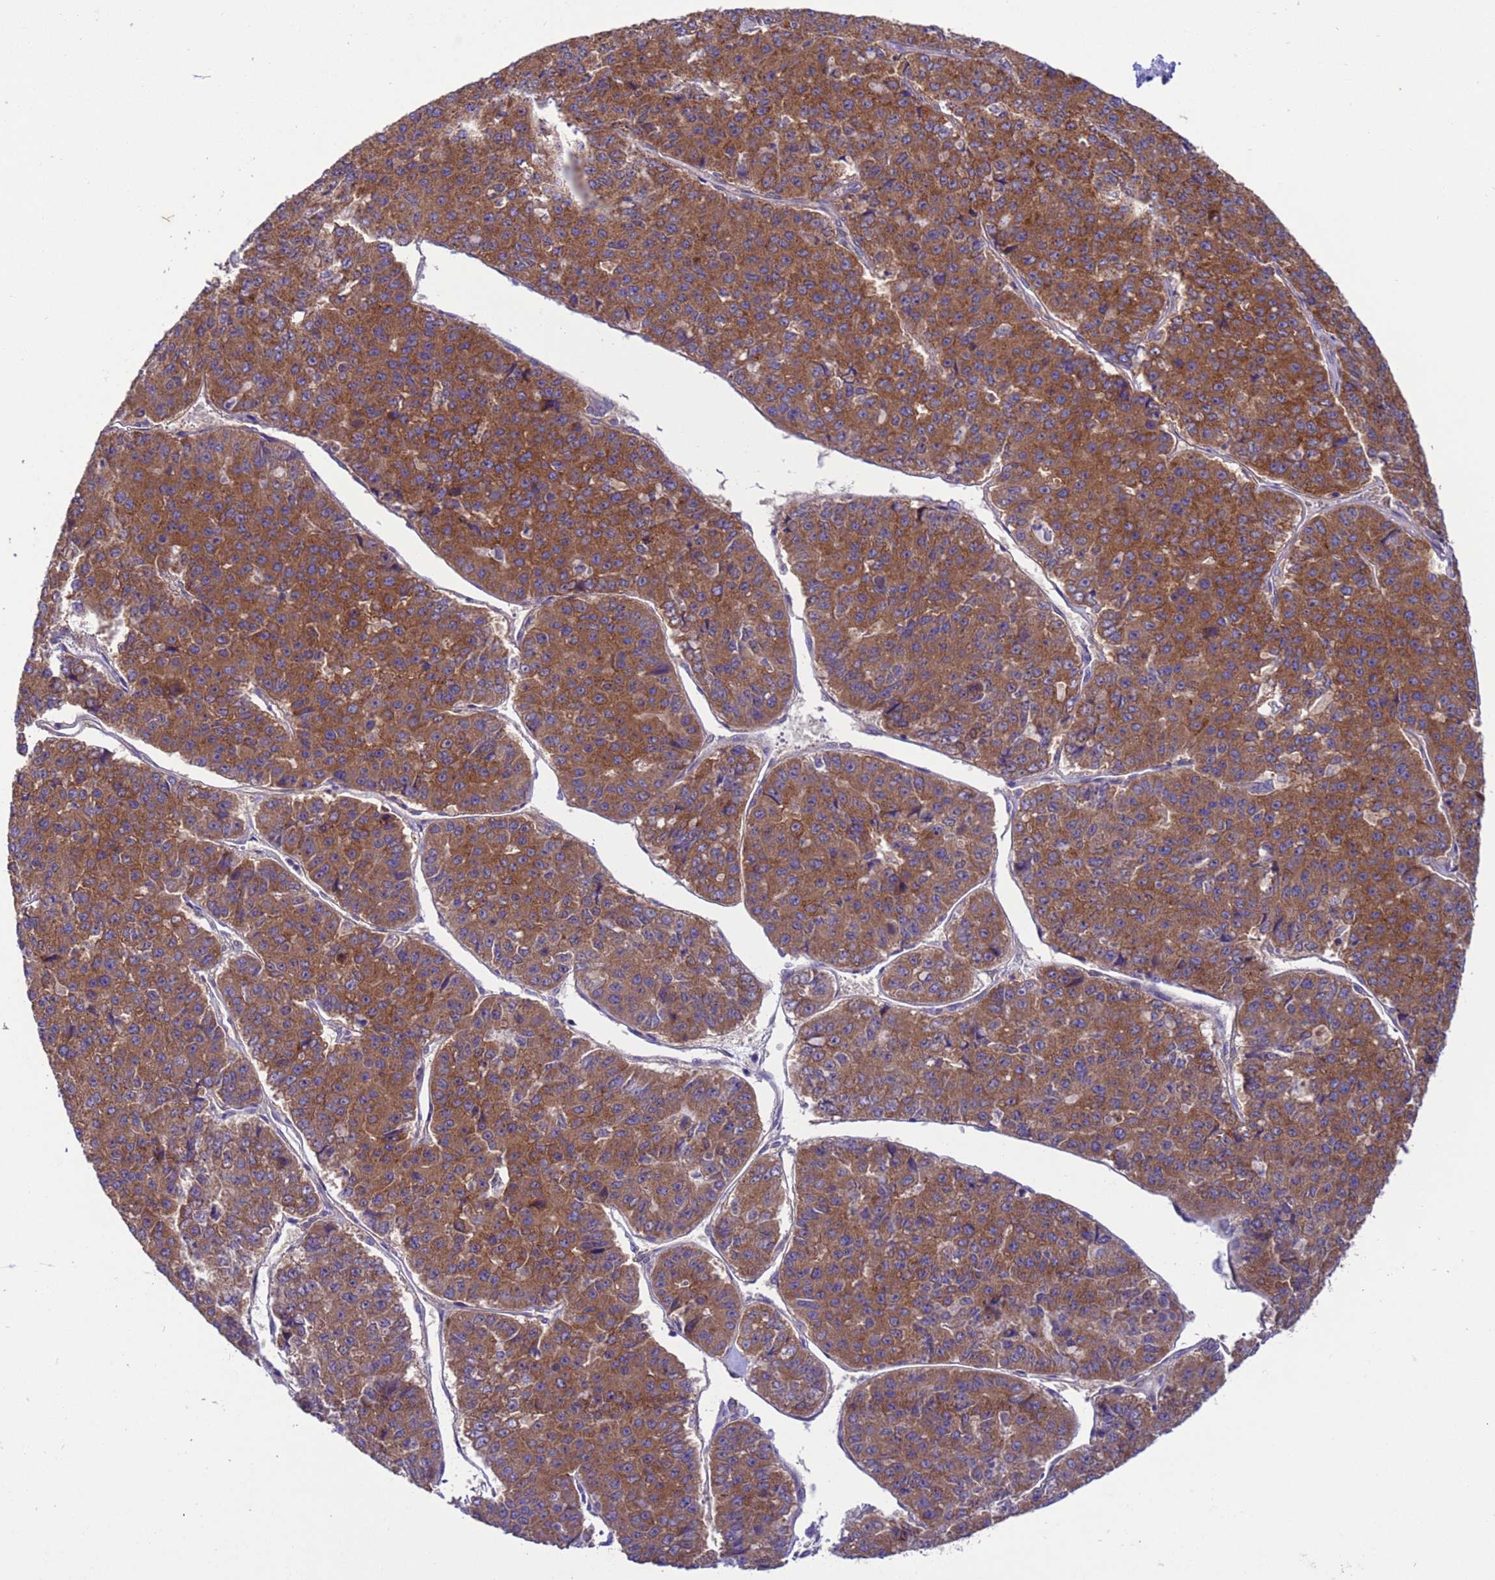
{"staining": {"intensity": "moderate", "quantity": ">75%", "location": "cytoplasmic/membranous"}, "tissue": "pancreatic cancer", "cell_type": "Tumor cells", "image_type": "cancer", "snomed": [{"axis": "morphology", "description": "Adenocarcinoma, NOS"}, {"axis": "topography", "description": "Pancreas"}], "caption": "This is a micrograph of immunohistochemistry staining of pancreatic cancer (adenocarcinoma), which shows moderate staining in the cytoplasmic/membranous of tumor cells.", "gene": "ARHGAP12", "patient": {"sex": "male", "age": 50}}